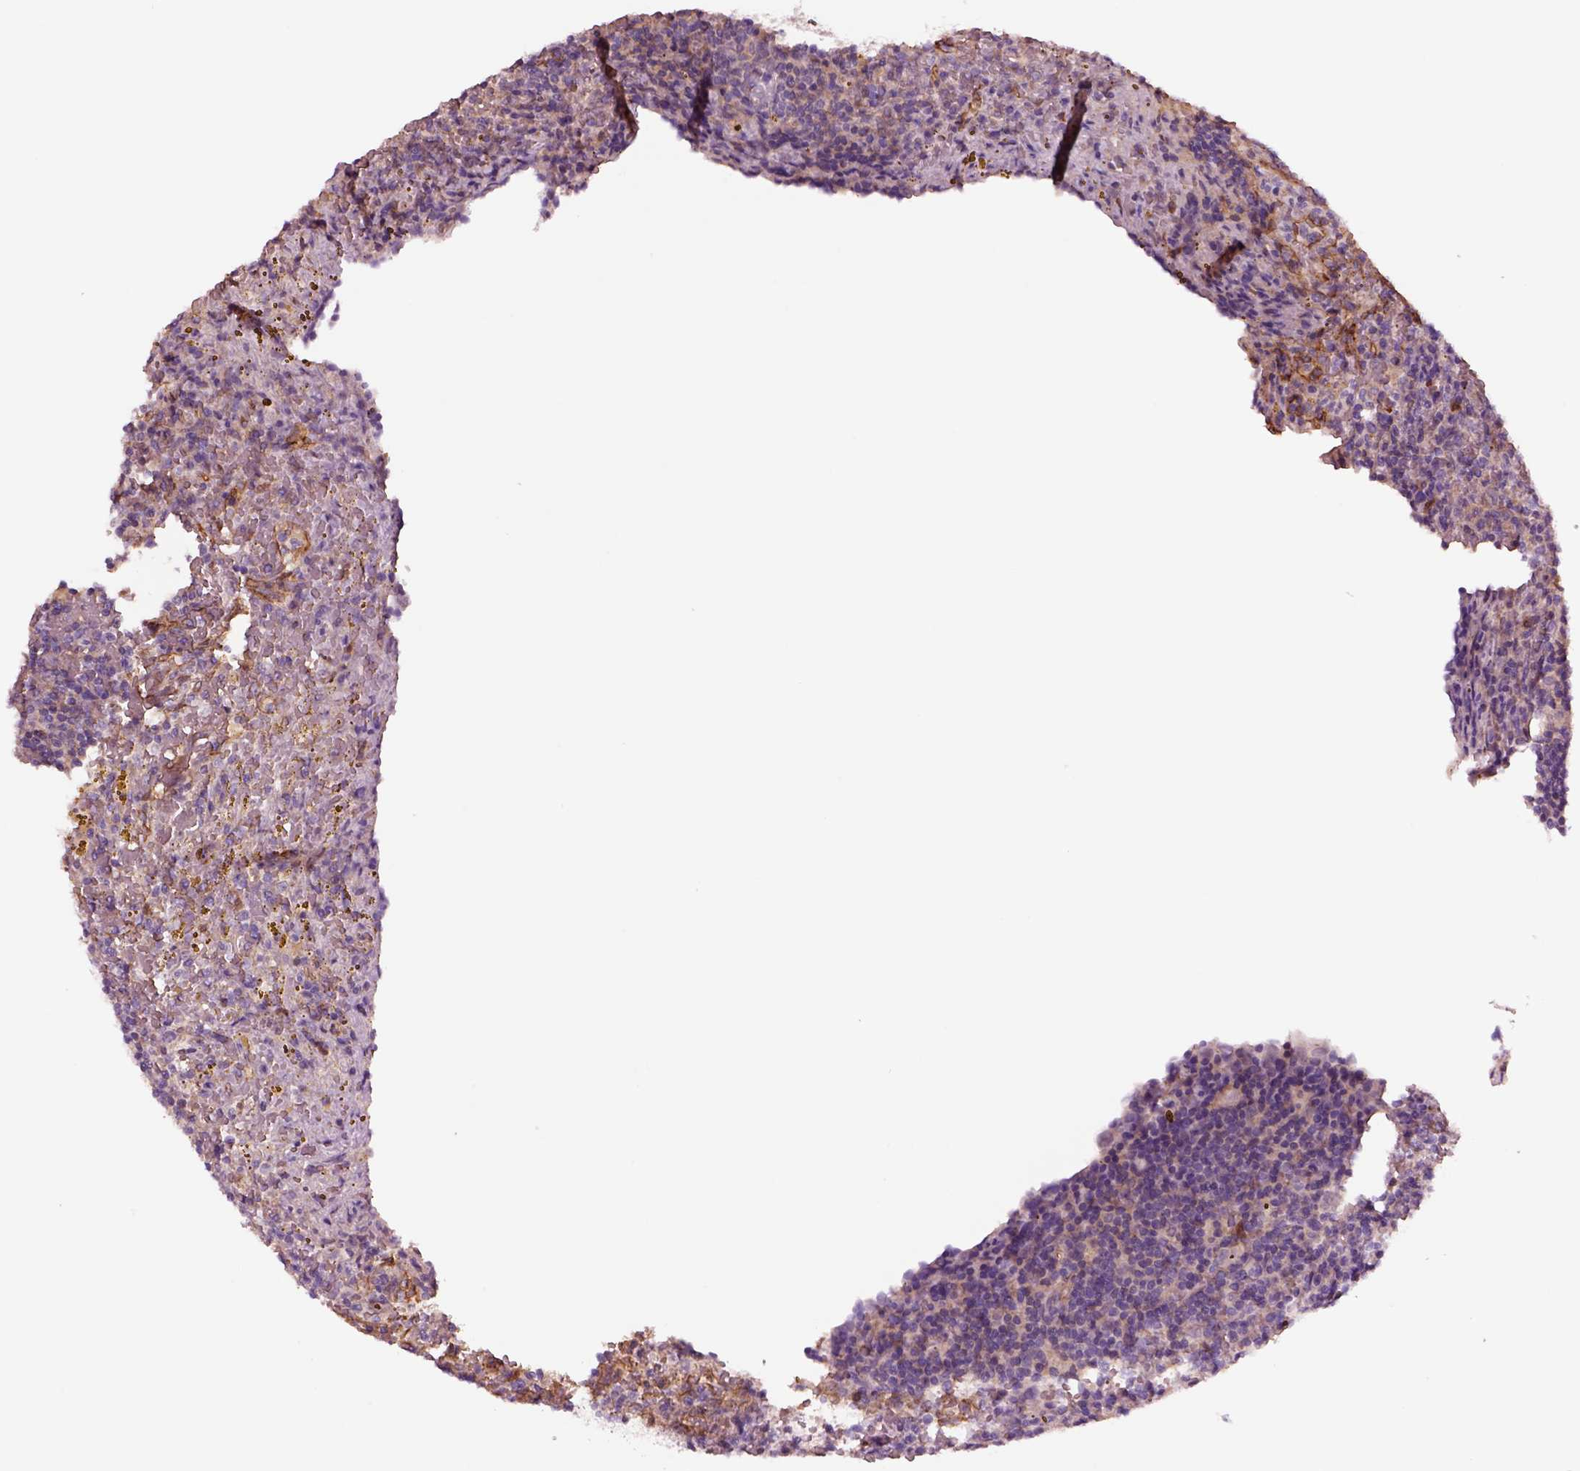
{"staining": {"intensity": "negative", "quantity": "none", "location": "none"}, "tissue": "lymphoma", "cell_type": "Tumor cells", "image_type": "cancer", "snomed": [{"axis": "morphology", "description": "Malignant lymphoma, non-Hodgkin's type, Low grade"}, {"axis": "topography", "description": "Spleen"}], "caption": "Immunohistochemical staining of lymphoma exhibits no significant positivity in tumor cells. The staining was performed using DAB (3,3'-diaminobenzidine) to visualize the protein expression in brown, while the nuclei were stained in blue with hematoxylin (Magnification: 20x).", "gene": "HTR1B", "patient": {"sex": "female", "age": 70}}